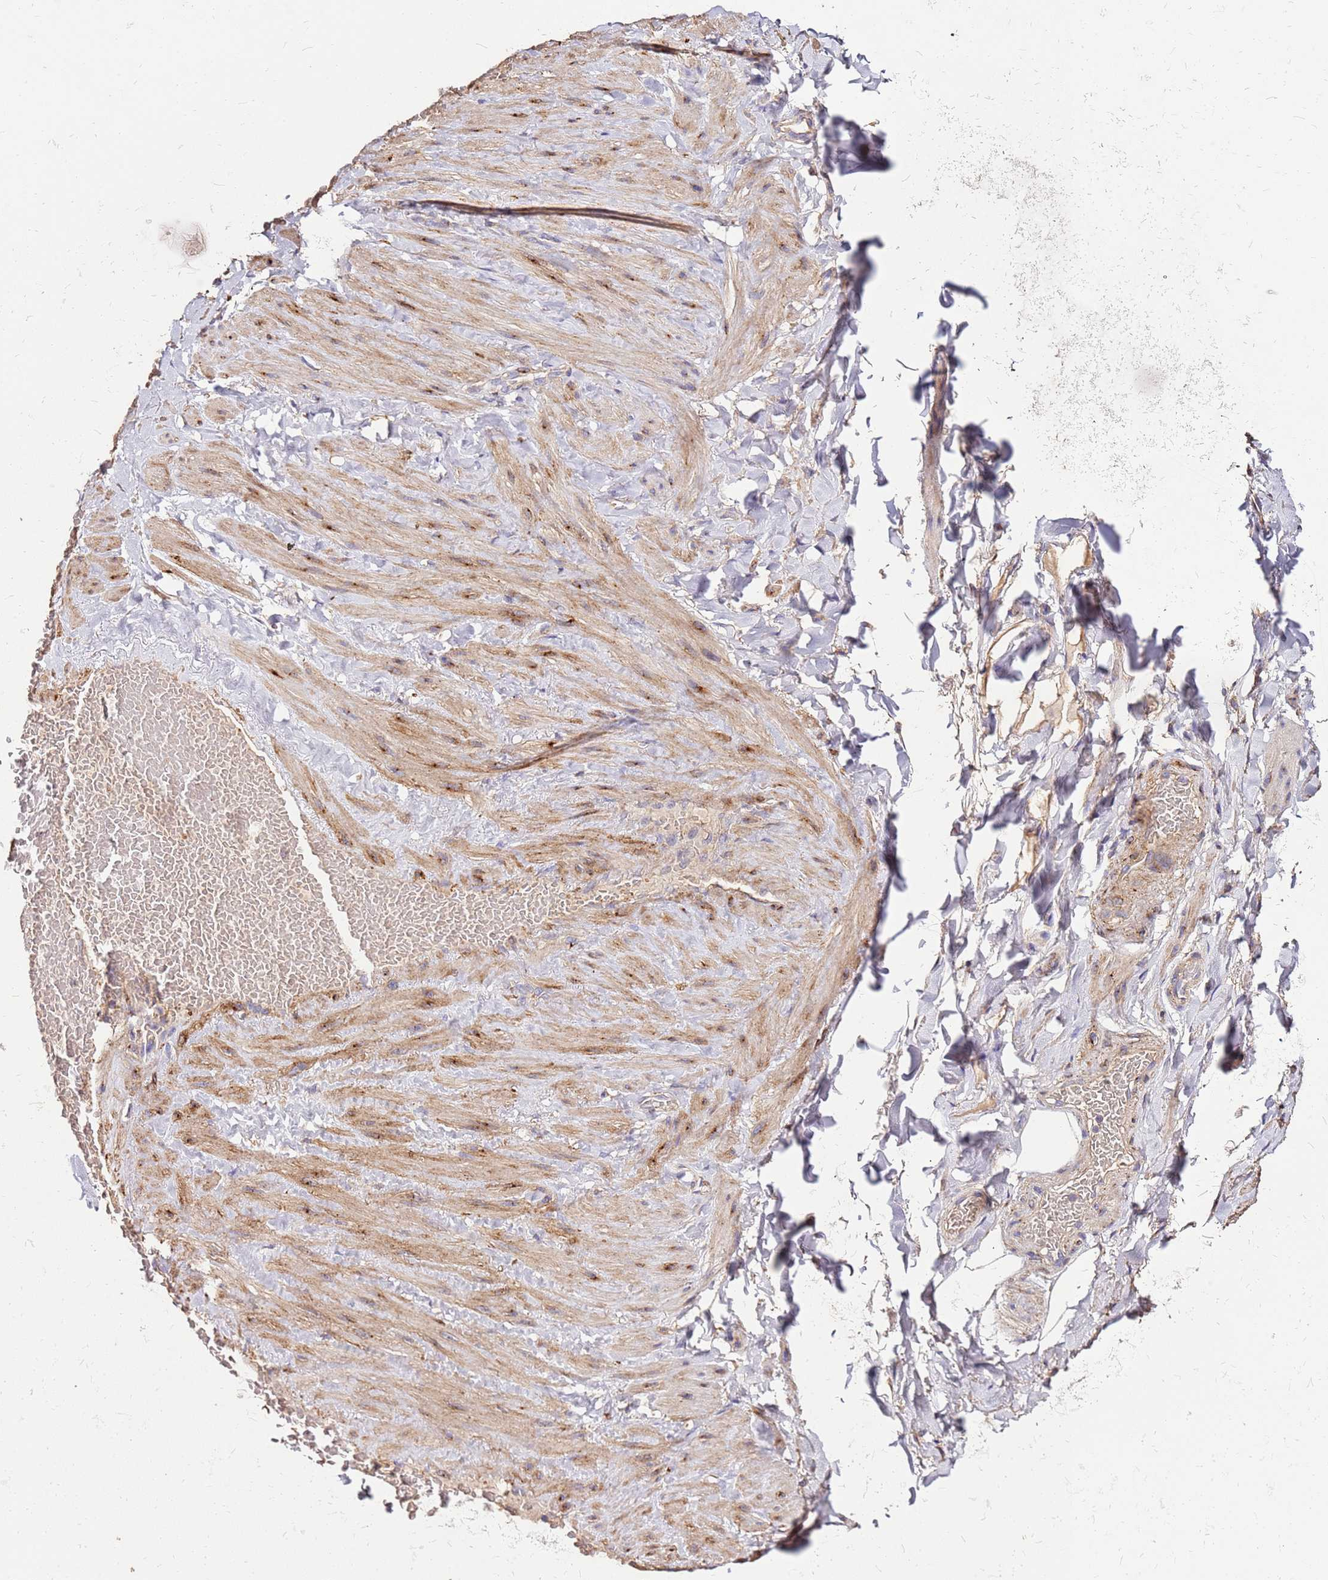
{"staining": {"intensity": "moderate", "quantity": "<25%", "location": "cytoplasmic/membranous"}, "tissue": "soft tissue", "cell_type": "Chondrocytes", "image_type": "normal", "snomed": [{"axis": "morphology", "description": "Normal tissue, NOS"}, {"axis": "topography", "description": "Soft tissue"}, {"axis": "topography", "description": "Vascular tissue"}], "caption": "Immunohistochemical staining of normal soft tissue shows moderate cytoplasmic/membranous protein expression in about <25% of chondrocytes.", "gene": "EXD3", "patient": {"sex": "male", "age": 54}}